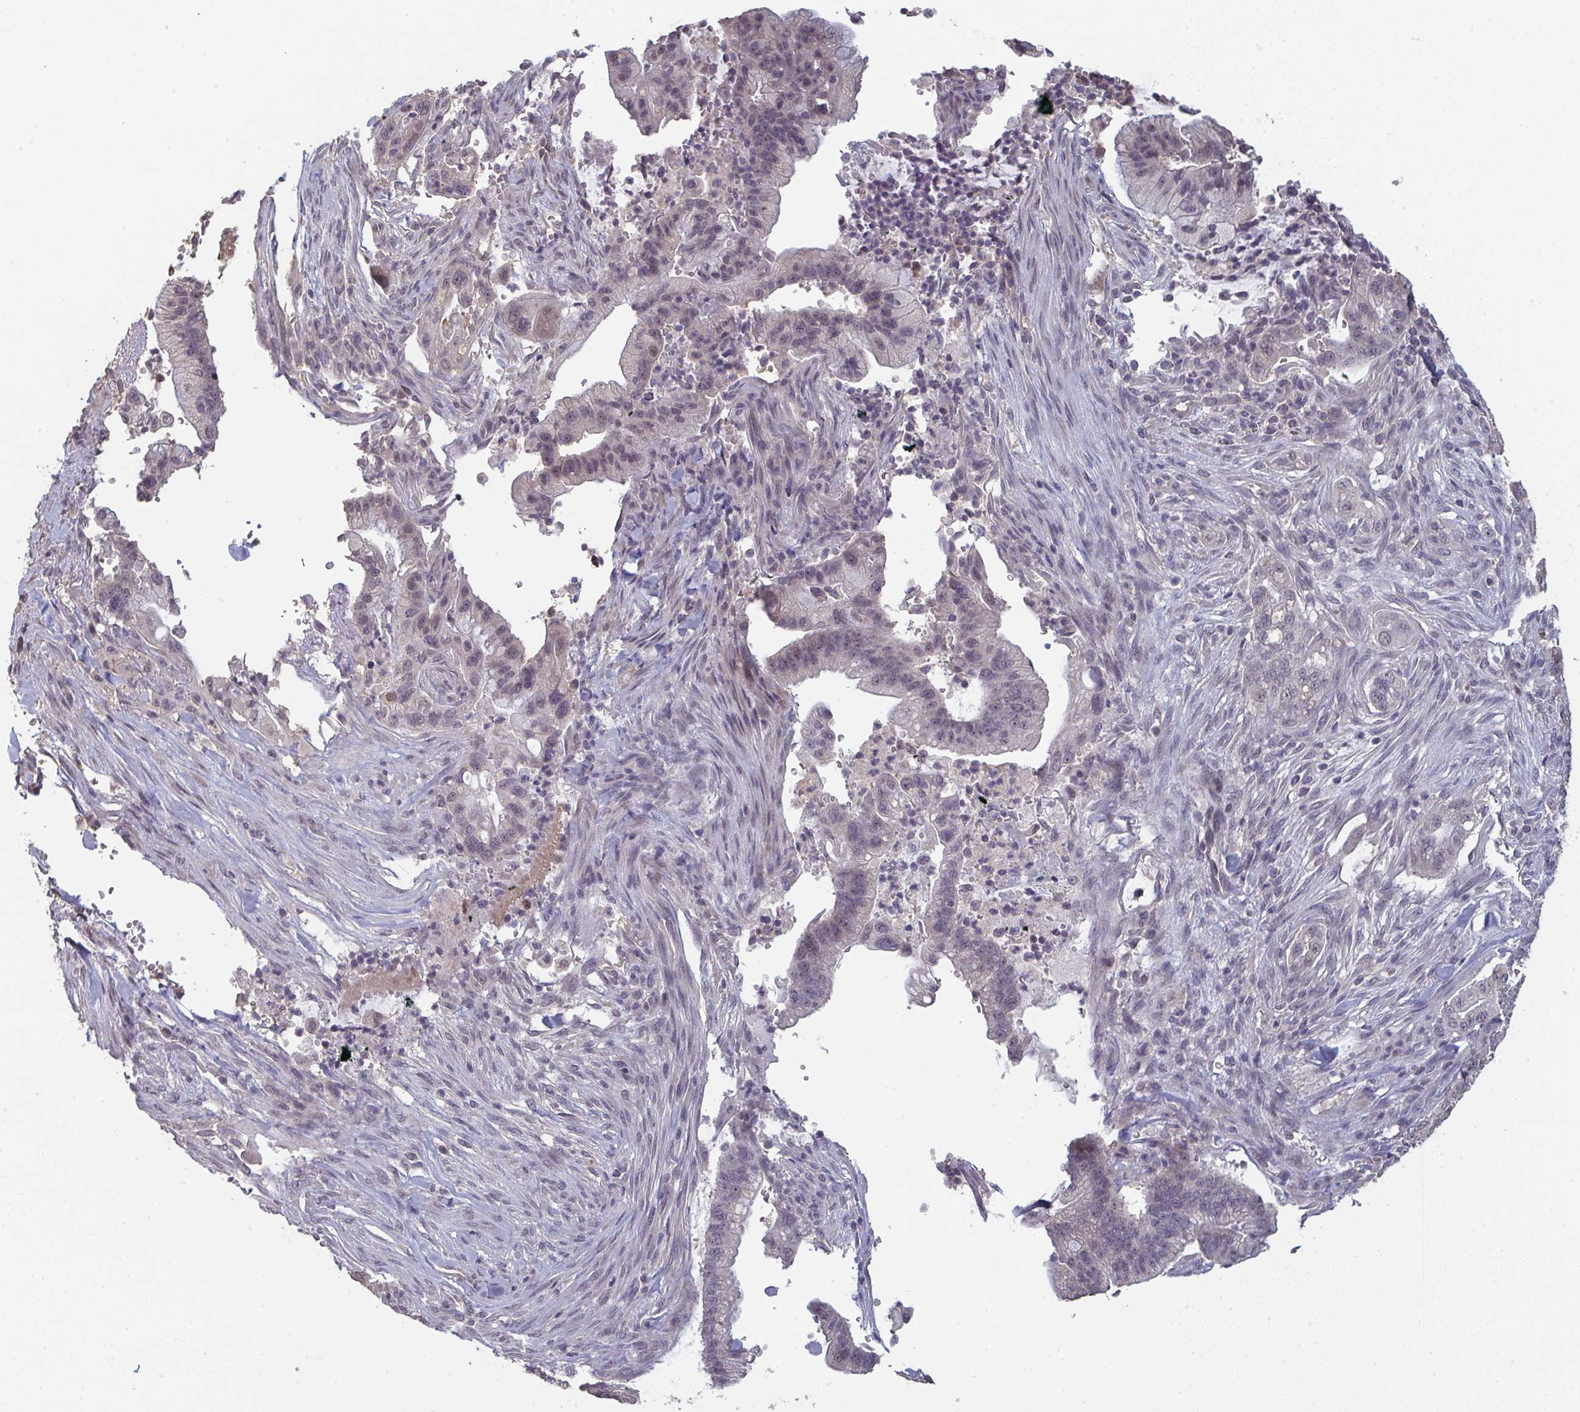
{"staining": {"intensity": "negative", "quantity": "none", "location": "none"}, "tissue": "pancreatic cancer", "cell_type": "Tumor cells", "image_type": "cancer", "snomed": [{"axis": "morphology", "description": "Adenocarcinoma, NOS"}, {"axis": "topography", "description": "Pancreas"}], "caption": "High magnification brightfield microscopy of adenocarcinoma (pancreatic) stained with DAB (brown) and counterstained with hematoxylin (blue): tumor cells show no significant expression. (Stains: DAB IHC with hematoxylin counter stain, Microscopy: brightfield microscopy at high magnification).", "gene": "LIX1", "patient": {"sex": "male", "age": 44}}